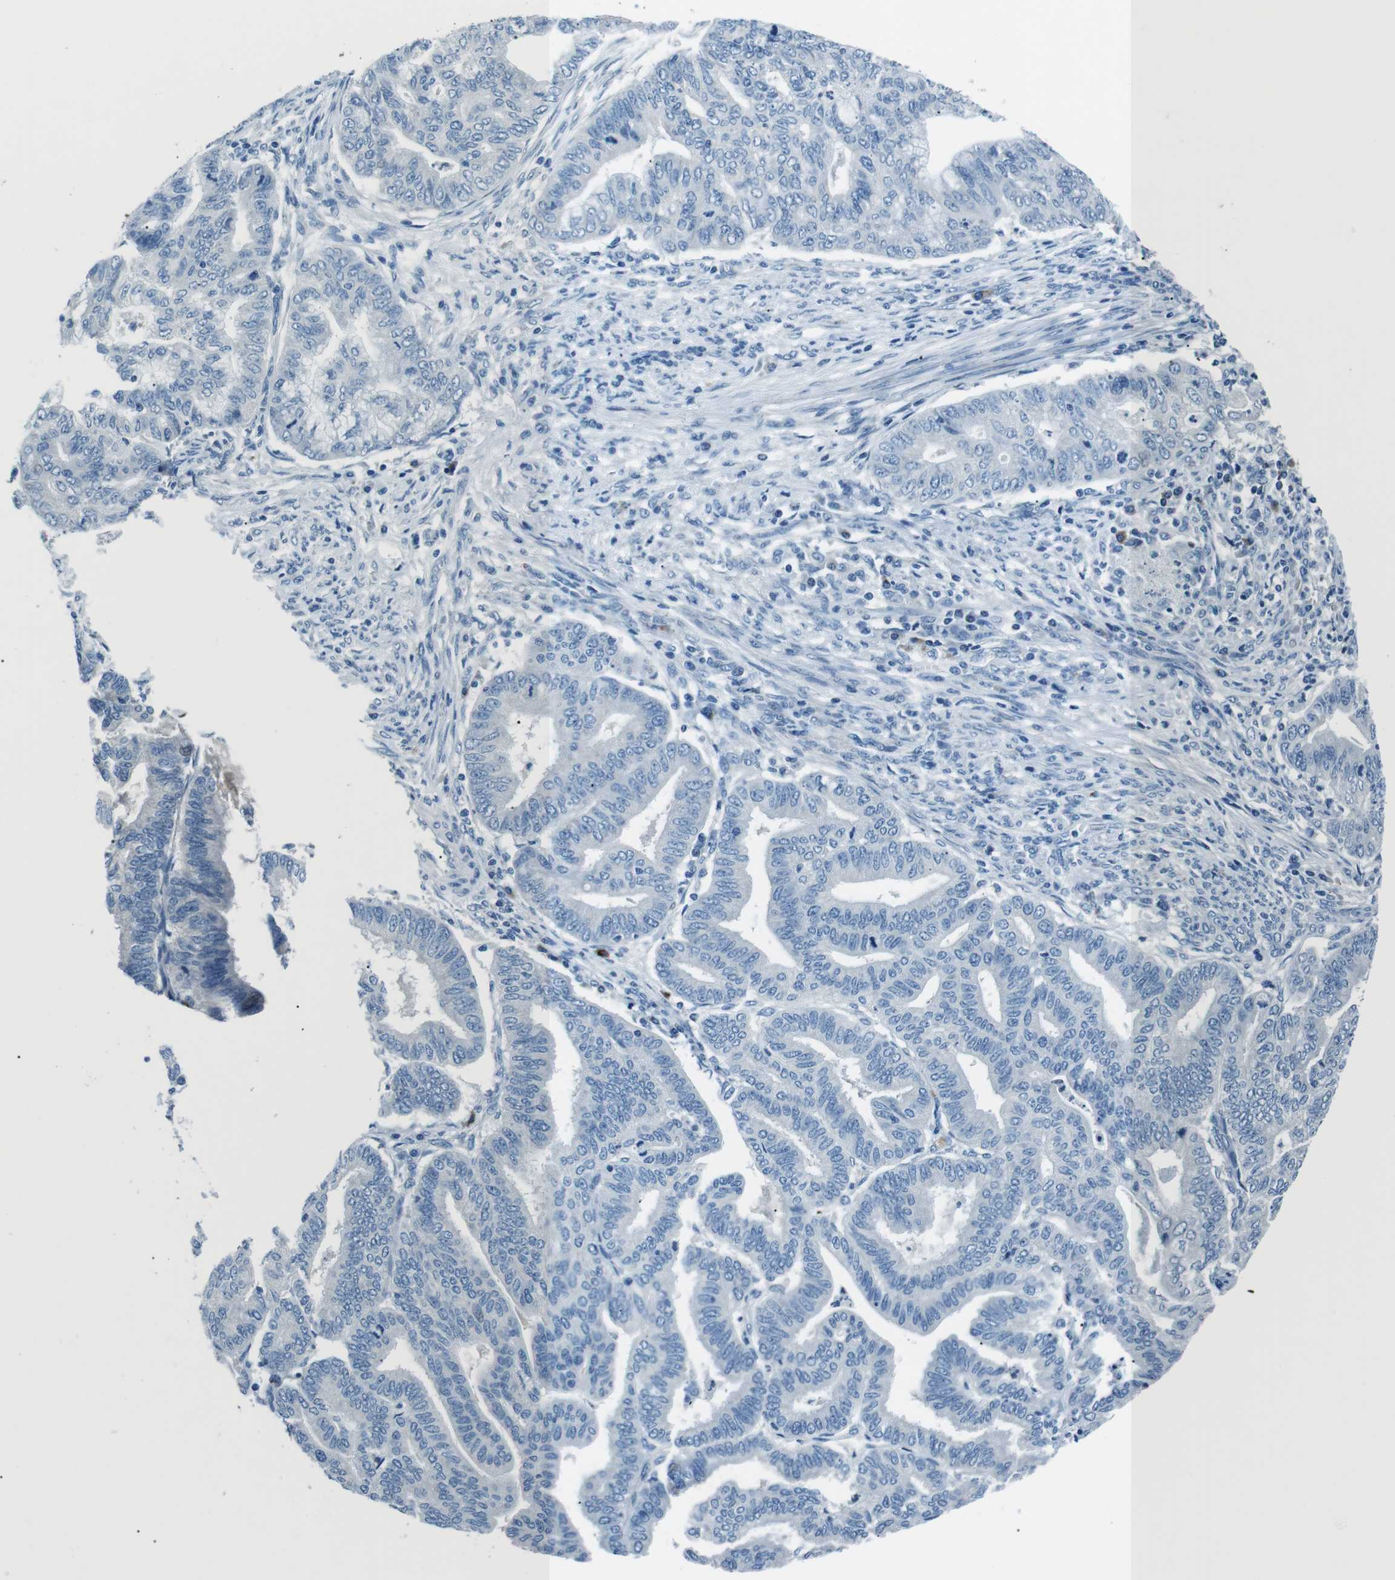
{"staining": {"intensity": "negative", "quantity": "none", "location": "none"}, "tissue": "endometrial cancer", "cell_type": "Tumor cells", "image_type": "cancer", "snomed": [{"axis": "morphology", "description": "Adenocarcinoma, NOS"}, {"axis": "topography", "description": "Endometrium"}], "caption": "The histopathology image exhibits no significant positivity in tumor cells of endometrial adenocarcinoma.", "gene": "ST6GAL1", "patient": {"sex": "female", "age": 79}}